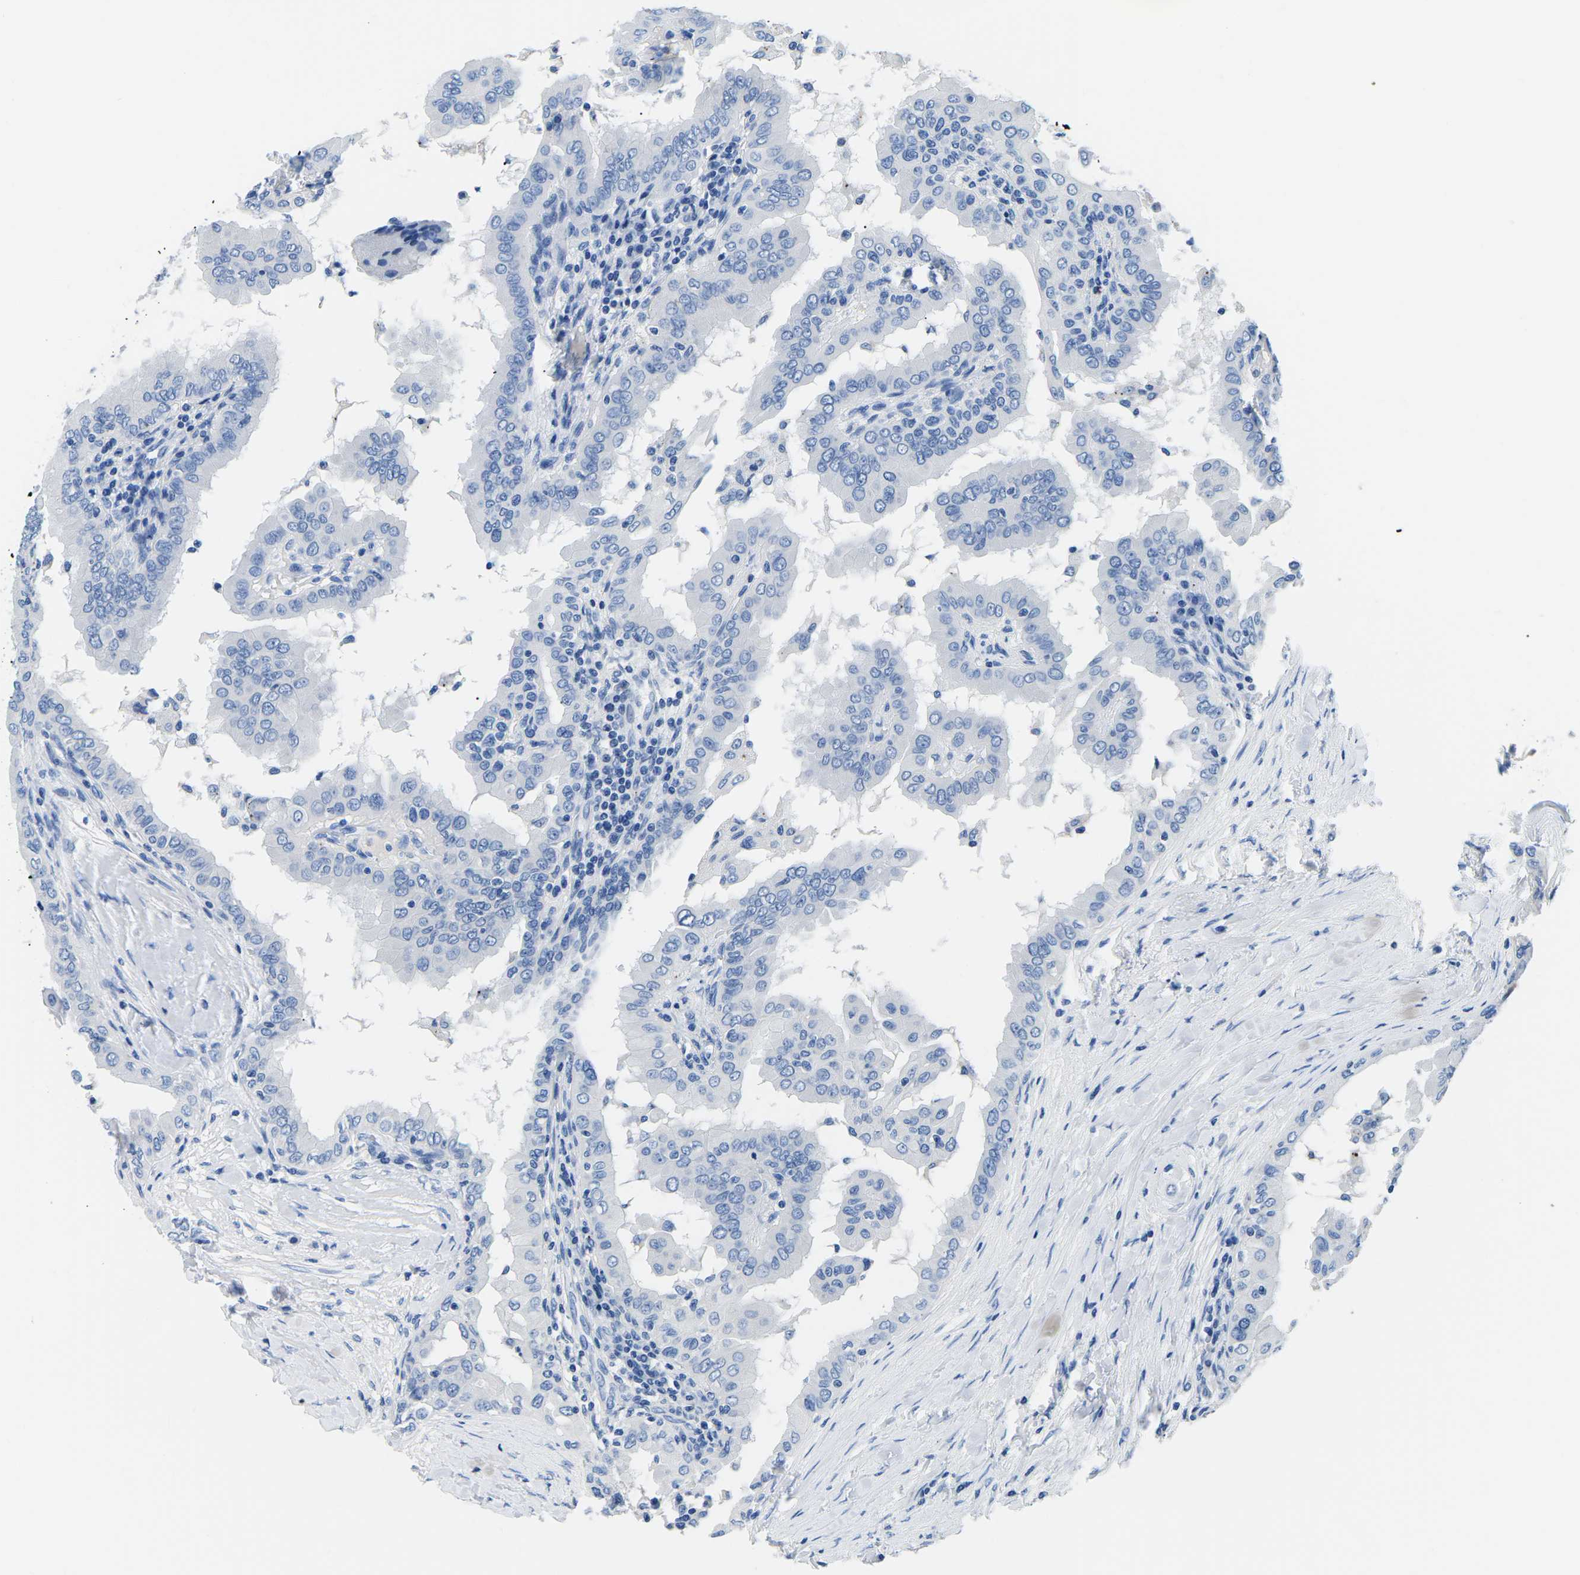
{"staining": {"intensity": "negative", "quantity": "none", "location": "none"}, "tissue": "thyroid cancer", "cell_type": "Tumor cells", "image_type": "cancer", "snomed": [{"axis": "morphology", "description": "Papillary adenocarcinoma, NOS"}, {"axis": "topography", "description": "Thyroid gland"}], "caption": "Protein analysis of papillary adenocarcinoma (thyroid) reveals no significant staining in tumor cells.", "gene": "CYP1A2", "patient": {"sex": "male", "age": 33}}